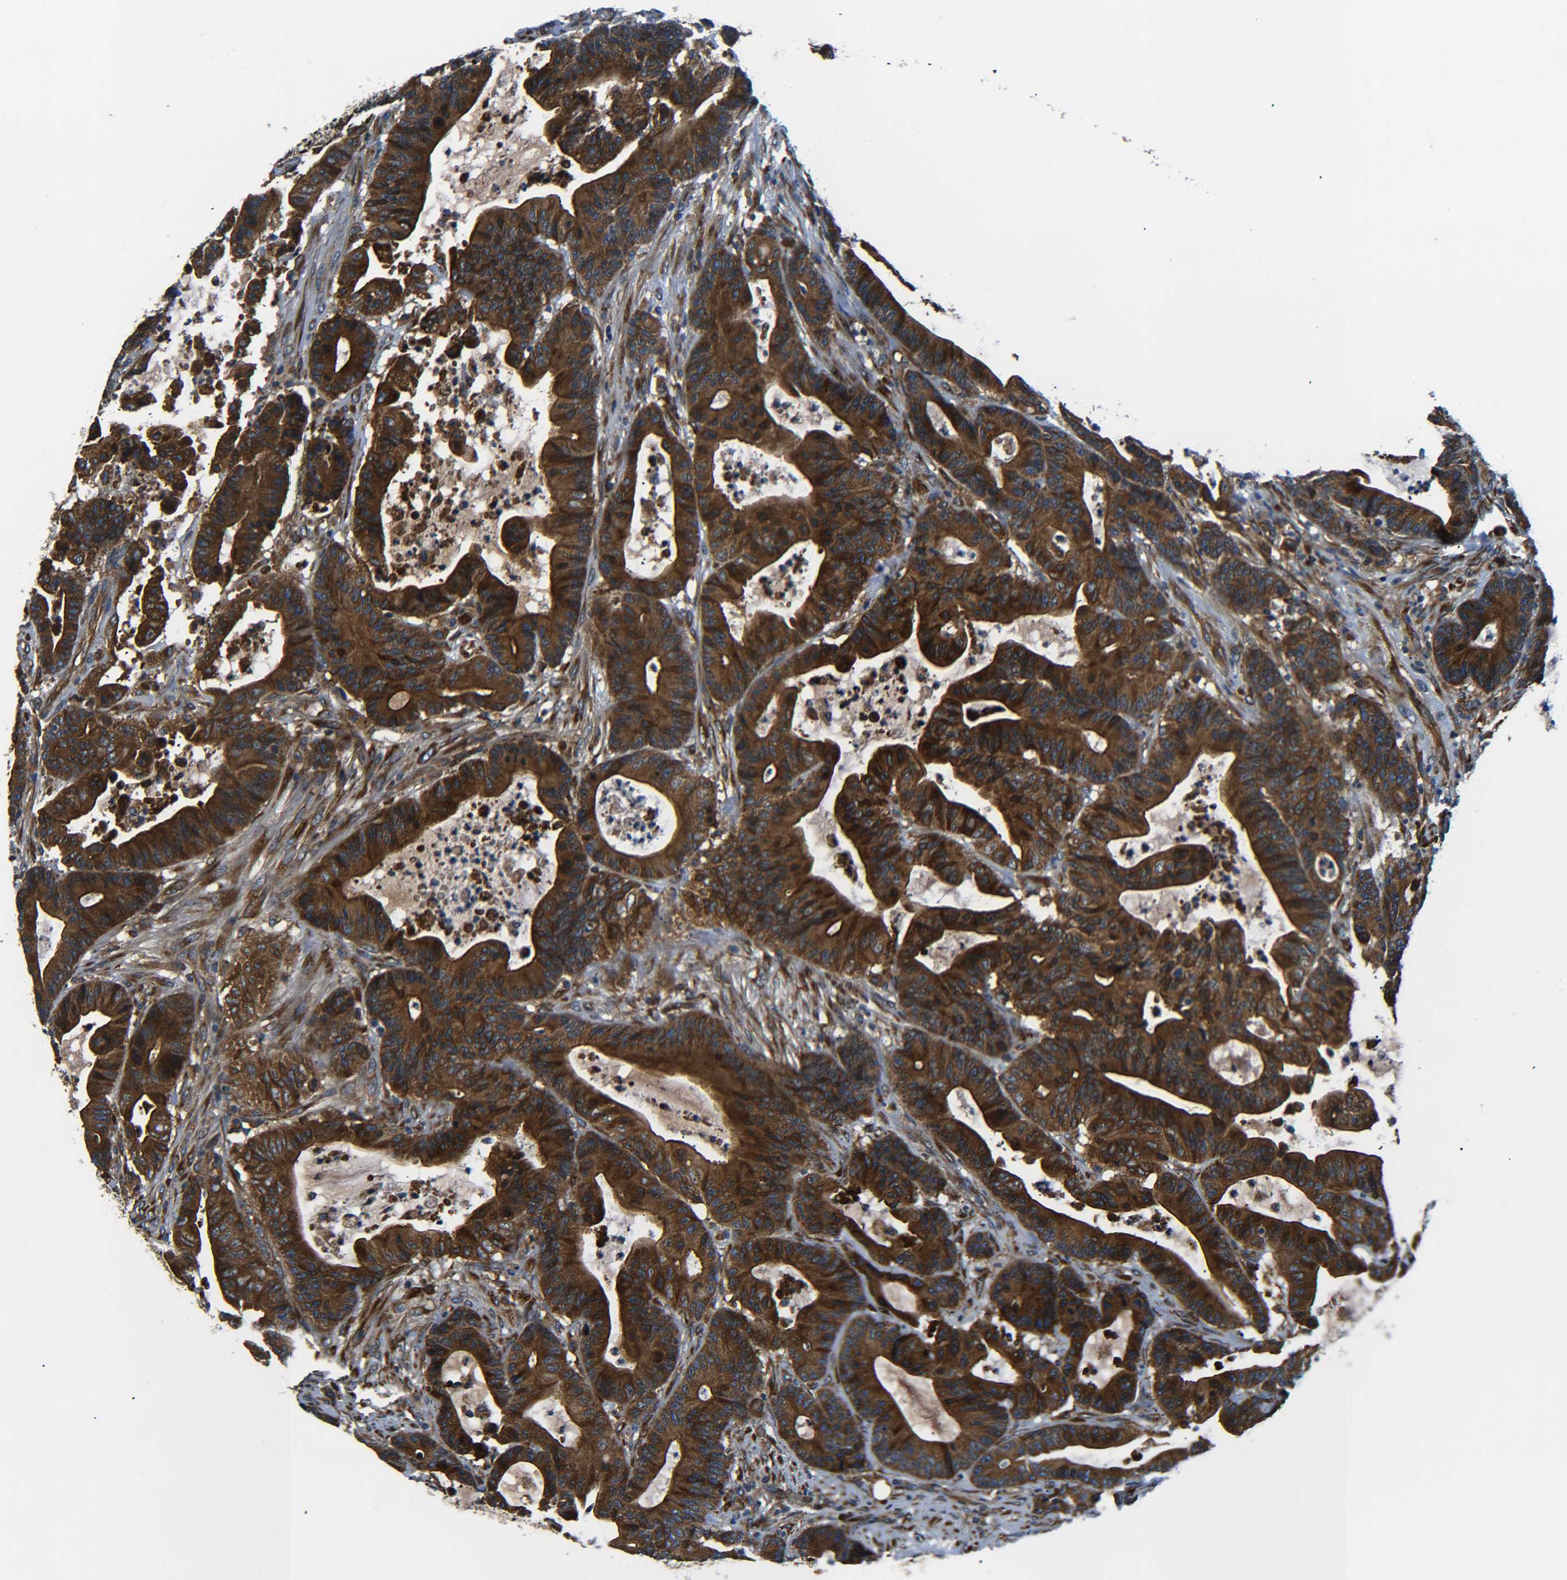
{"staining": {"intensity": "strong", "quantity": ">75%", "location": "cytoplasmic/membranous"}, "tissue": "colorectal cancer", "cell_type": "Tumor cells", "image_type": "cancer", "snomed": [{"axis": "morphology", "description": "Adenocarcinoma, NOS"}, {"axis": "topography", "description": "Colon"}], "caption": "Immunohistochemistry (IHC) image of neoplastic tissue: adenocarcinoma (colorectal) stained using immunohistochemistry (IHC) demonstrates high levels of strong protein expression localized specifically in the cytoplasmic/membranous of tumor cells, appearing as a cytoplasmic/membranous brown color.", "gene": "PREB", "patient": {"sex": "female", "age": 84}}